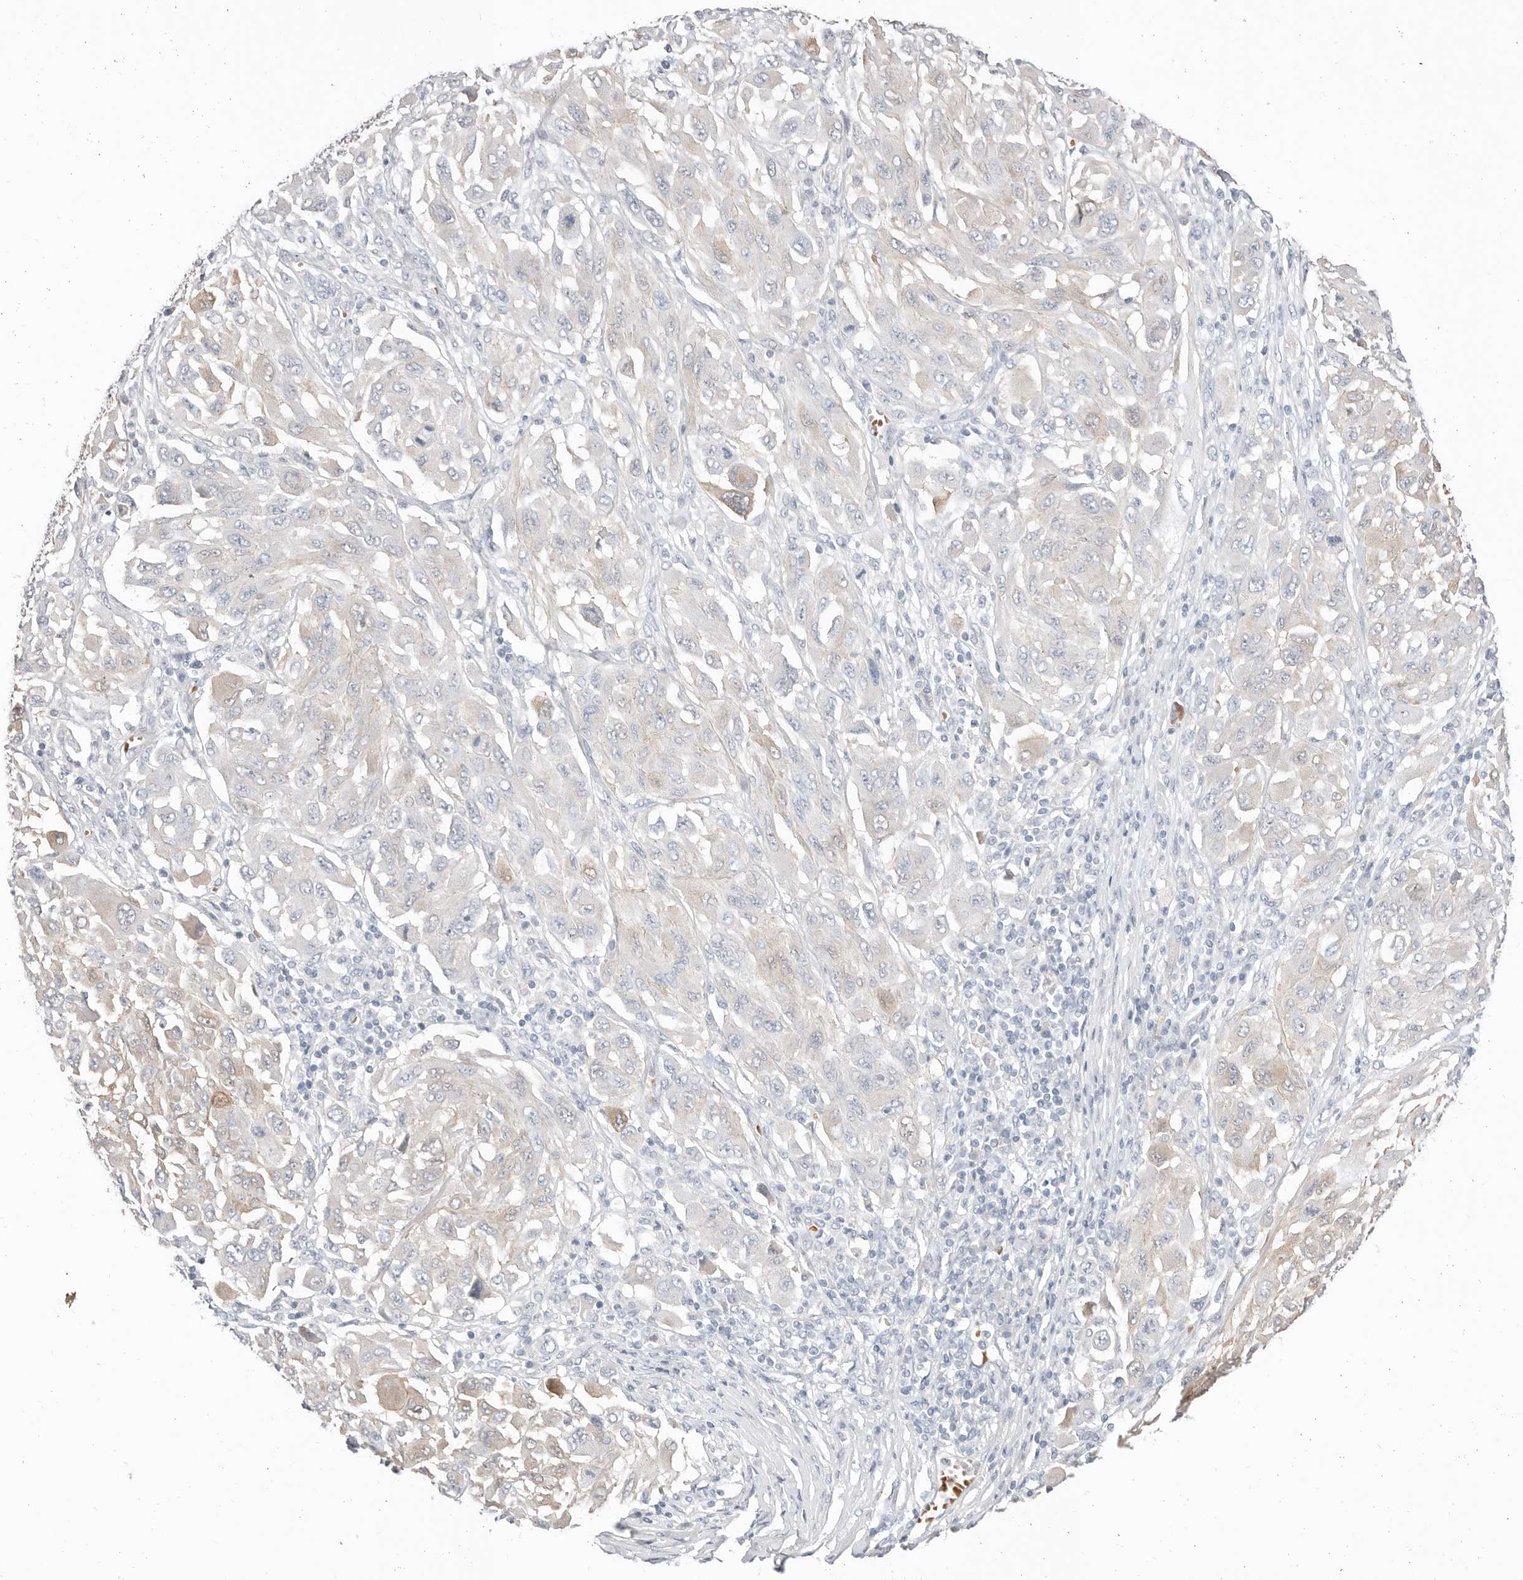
{"staining": {"intensity": "negative", "quantity": "none", "location": "none"}, "tissue": "melanoma", "cell_type": "Tumor cells", "image_type": "cancer", "snomed": [{"axis": "morphology", "description": "Malignant melanoma, NOS"}, {"axis": "topography", "description": "Skin"}], "caption": "Immunohistochemistry of human malignant melanoma demonstrates no staining in tumor cells.", "gene": "TMEM63B", "patient": {"sex": "female", "age": 91}}